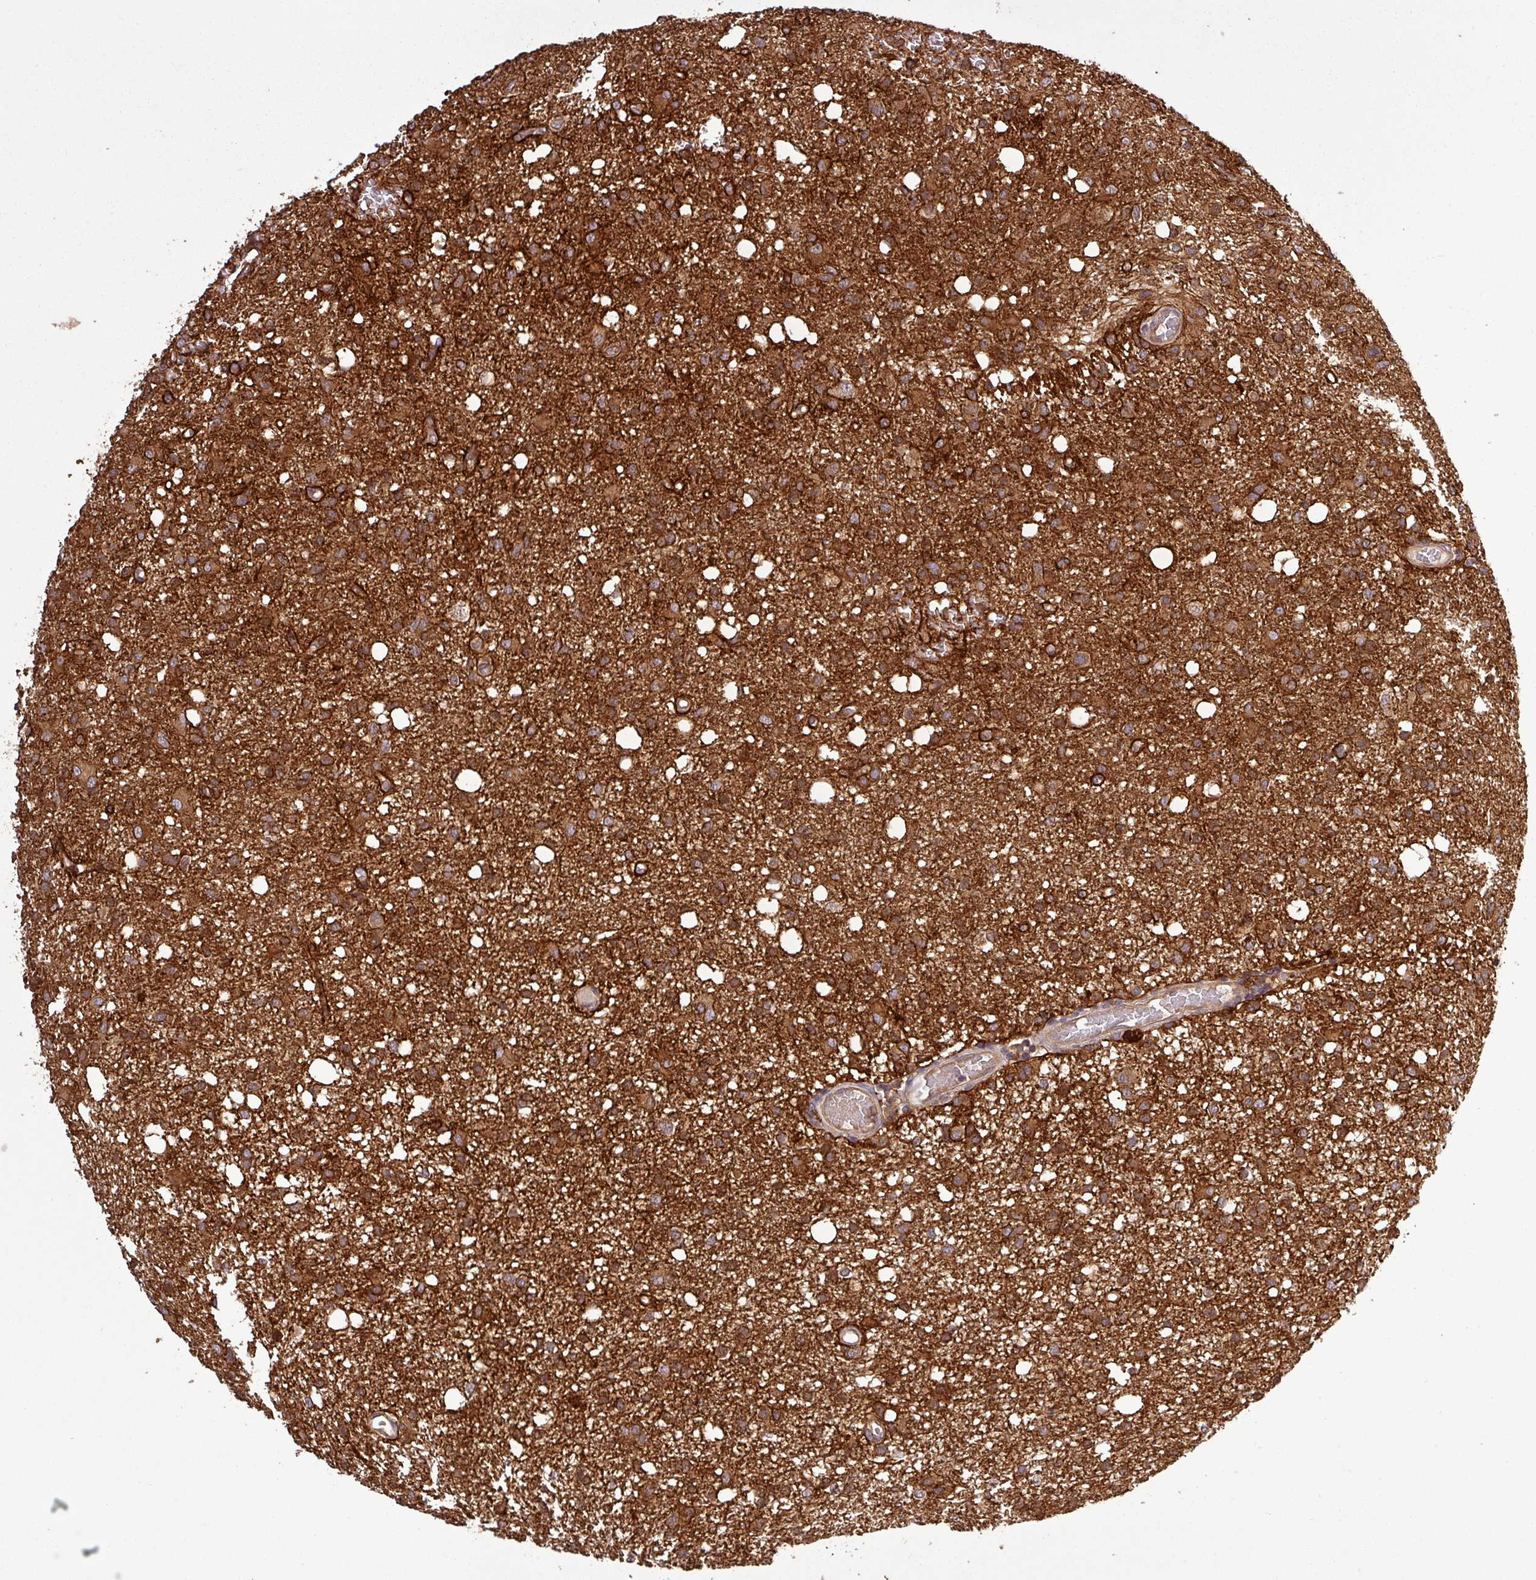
{"staining": {"intensity": "strong", "quantity": ">75%", "location": "cytoplasmic/membranous"}, "tissue": "glioma", "cell_type": "Tumor cells", "image_type": "cancer", "snomed": [{"axis": "morphology", "description": "Glioma, malignant, High grade"}, {"axis": "topography", "description": "Brain"}], "caption": "Brown immunohistochemical staining in malignant glioma (high-grade) shows strong cytoplasmic/membranous positivity in about >75% of tumor cells.", "gene": "SIRPB2", "patient": {"sex": "female", "age": 59}}